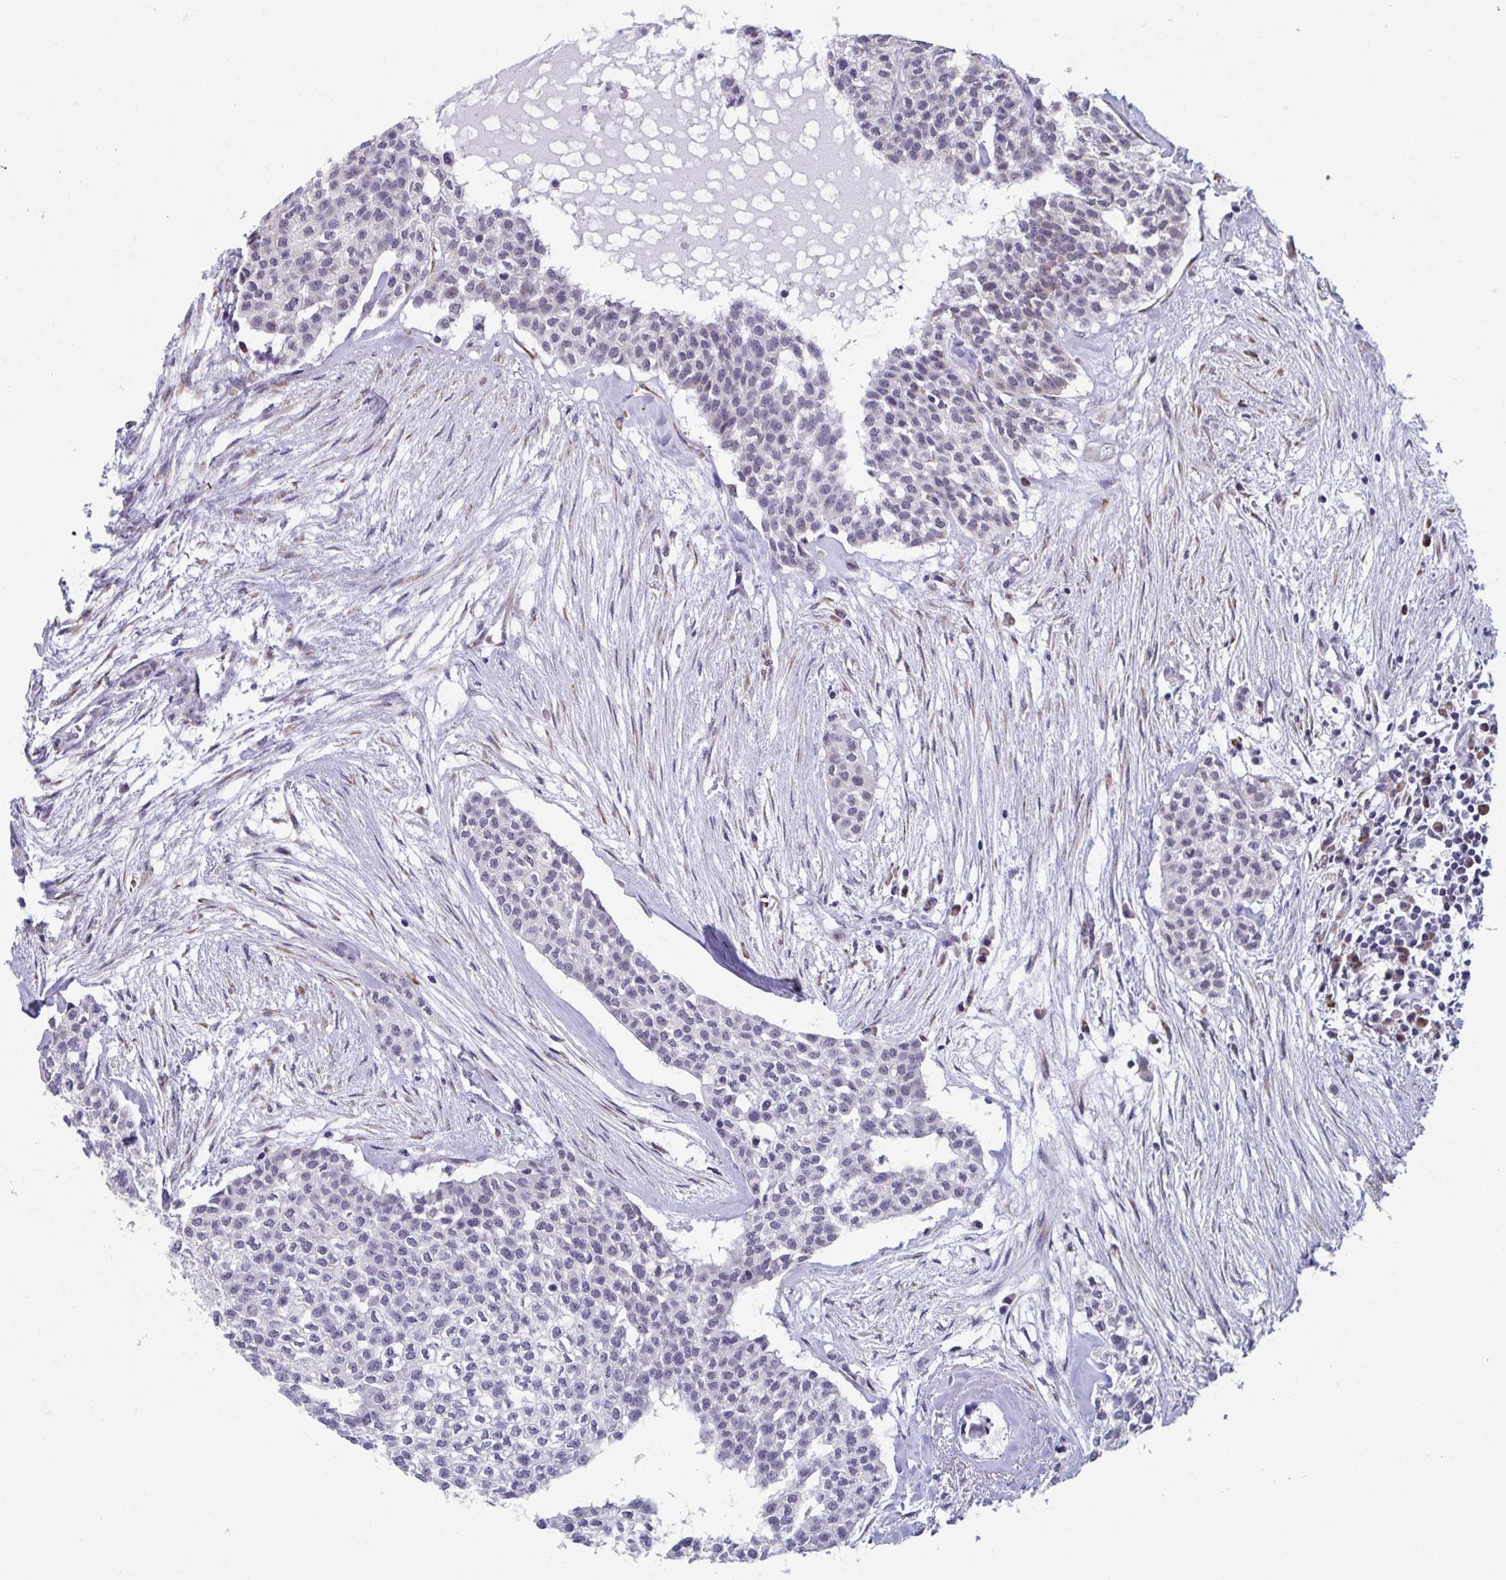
{"staining": {"intensity": "negative", "quantity": "none", "location": "none"}, "tissue": "head and neck cancer", "cell_type": "Tumor cells", "image_type": "cancer", "snomed": [{"axis": "morphology", "description": "Adenocarcinoma, NOS"}, {"axis": "topography", "description": "Head-Neck"}], "caption": "Photomicrograph shows no significant protein expression in tumor cells of head and neck cancer.", "gene": "WDR72", "patient": {"sex": "male", "age": 81}}